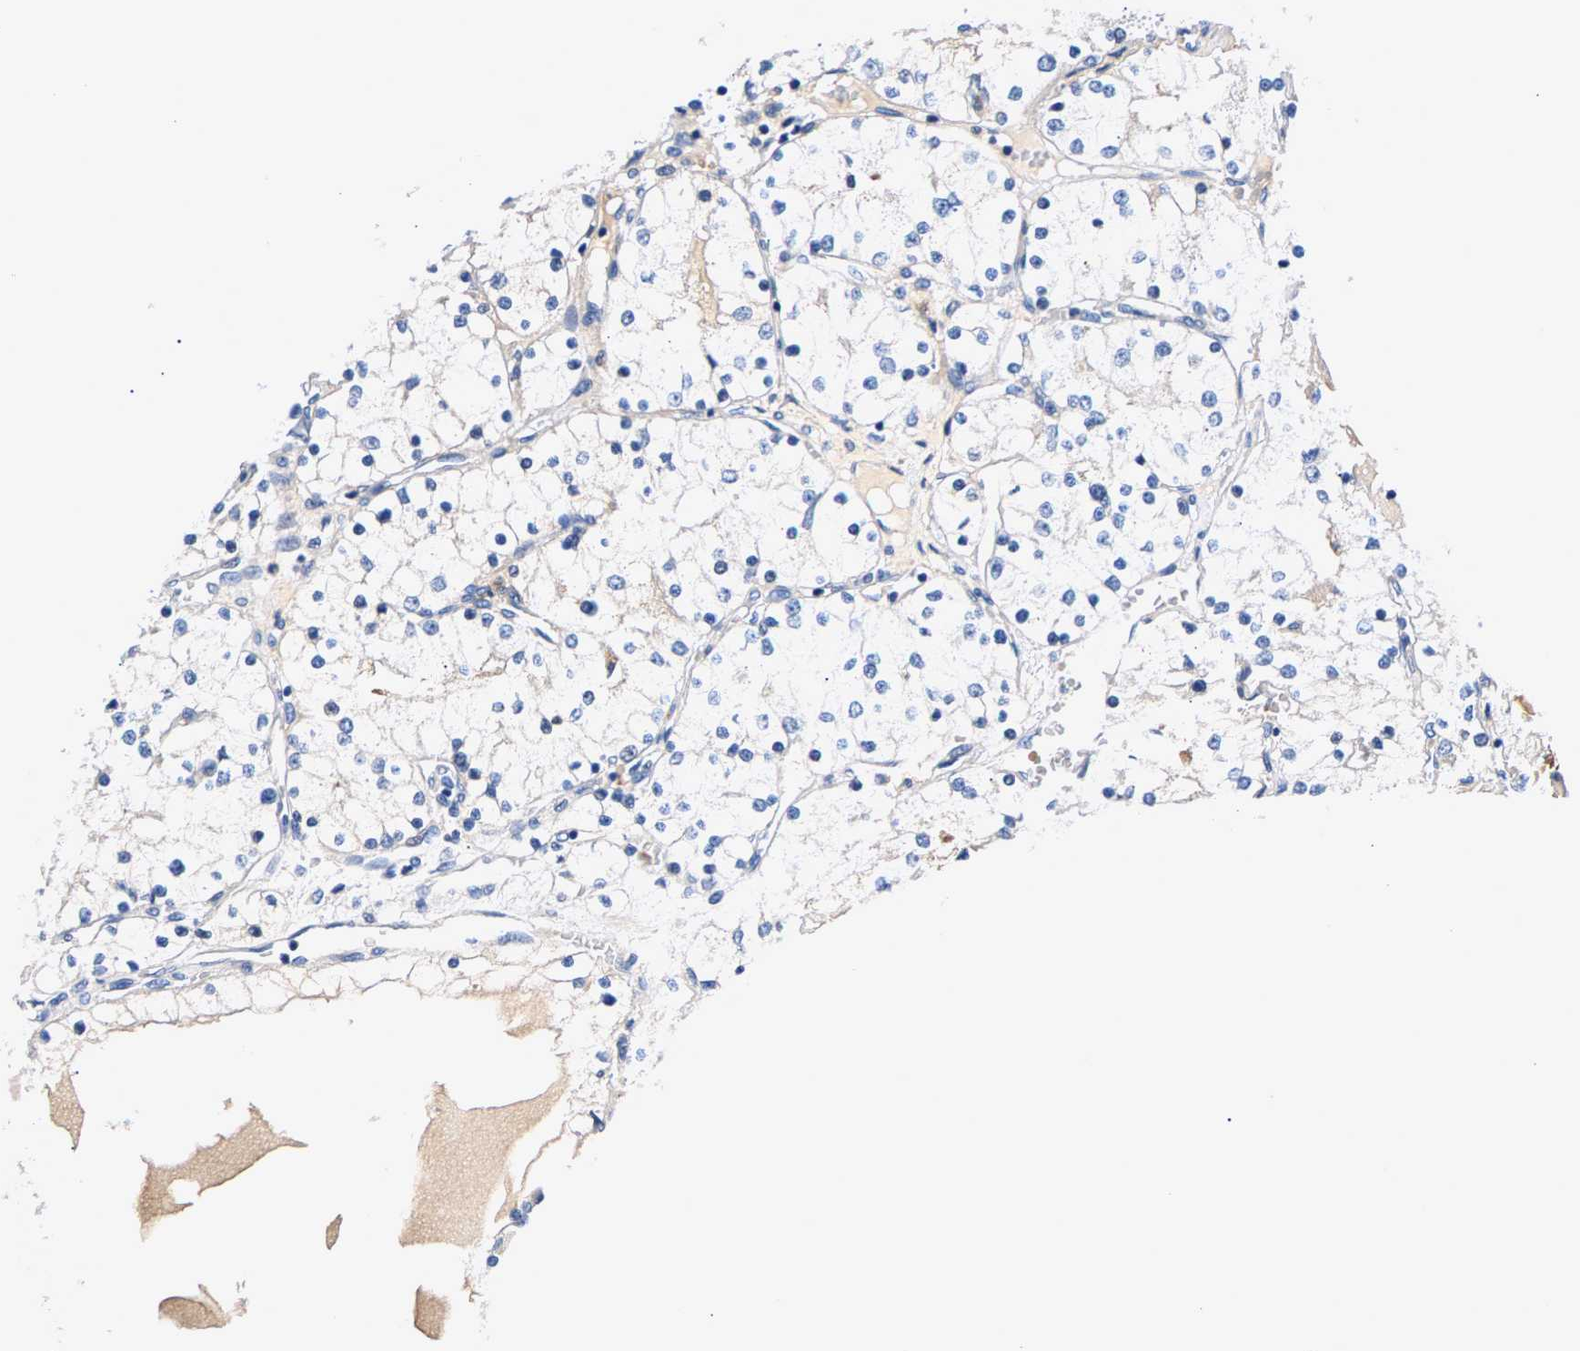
{"staining": {"intensity": "negative", "quantity": "none", "location": "none"}, "tissue": "renal cancer", "cell_type": "Tumor cells", "image_type": "cancer", "snomed": [{"axis": "morphology", "description": "Adenocarcinoma, NOS"}, {"axis": "topography", "description": "Kidney"}], "caption": "Micrograph shows no significant protein staining in tumor cells of renal adenocarcinoma. (DAB (3,3'-diaminobenzidine) immunohistochemistry with hematoxylin counter stain).", "gene": "P2RY4", "patient": {"sex": "male", "age": 68}}